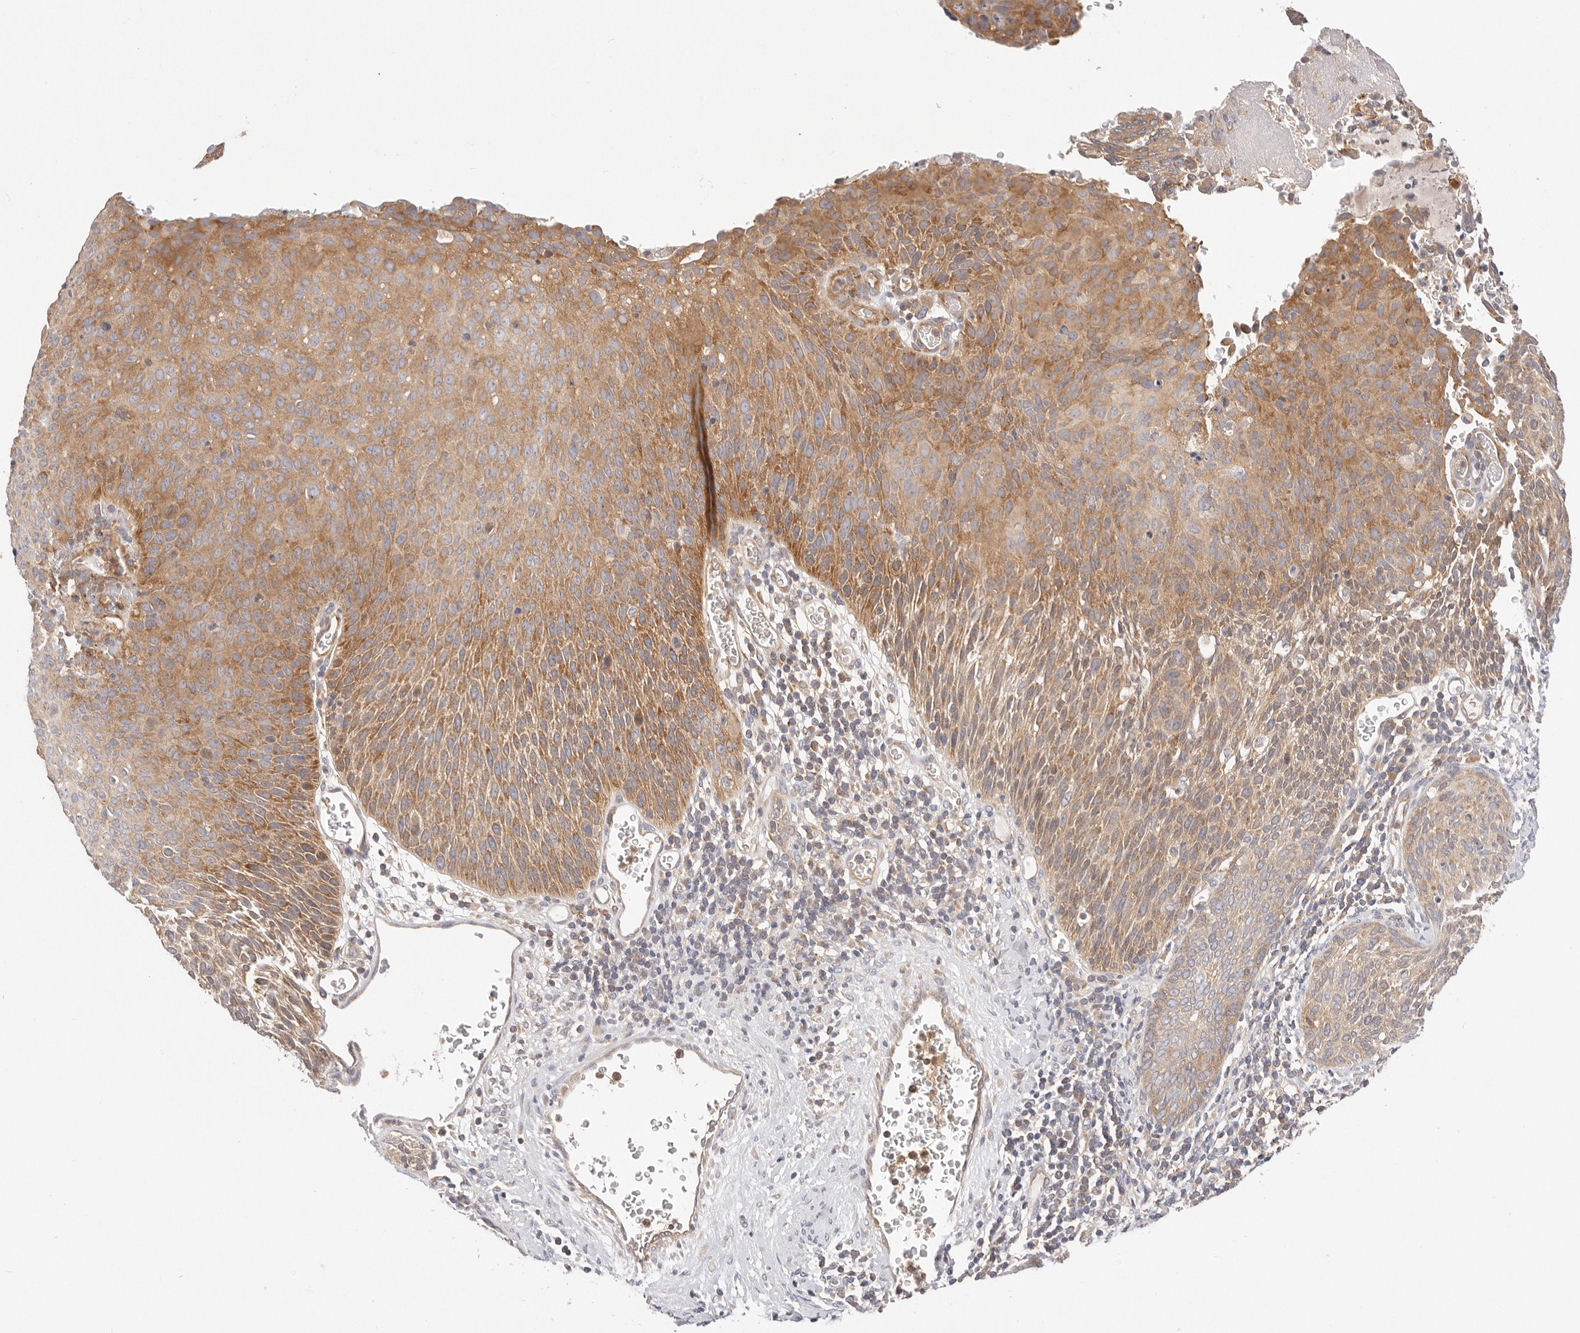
{"staining": {"intensity": "moderate", "quantity": "25%-75%", "location": "cytoplasmic/membranous"}, "tissue": "cervical cancer", "cell_type": "Tumor cells", "image_type": "cancer", "snomed": [{"axis": "morphology", "description": "Squamous cell carcinoma, NOS"}, {"axis": "topography", "description": "Cervix"}], "caption": "Immunohistochemistry staining of cervical squamous cell carcinoma, which reveals medium levels of moderate cytoplasmic/membranous positivity in about 25%-75% of tumor cells indicating moderate cytoplasmic/membranous protein positivity. The staining was performed using DAB (3,3'-diaminobenzidine) (brown) for protein detection and nuclei were counterstained in hematoxylin (blue).", "gene": "KCMF1", "patient": {"sex": "female", "age": 55}}